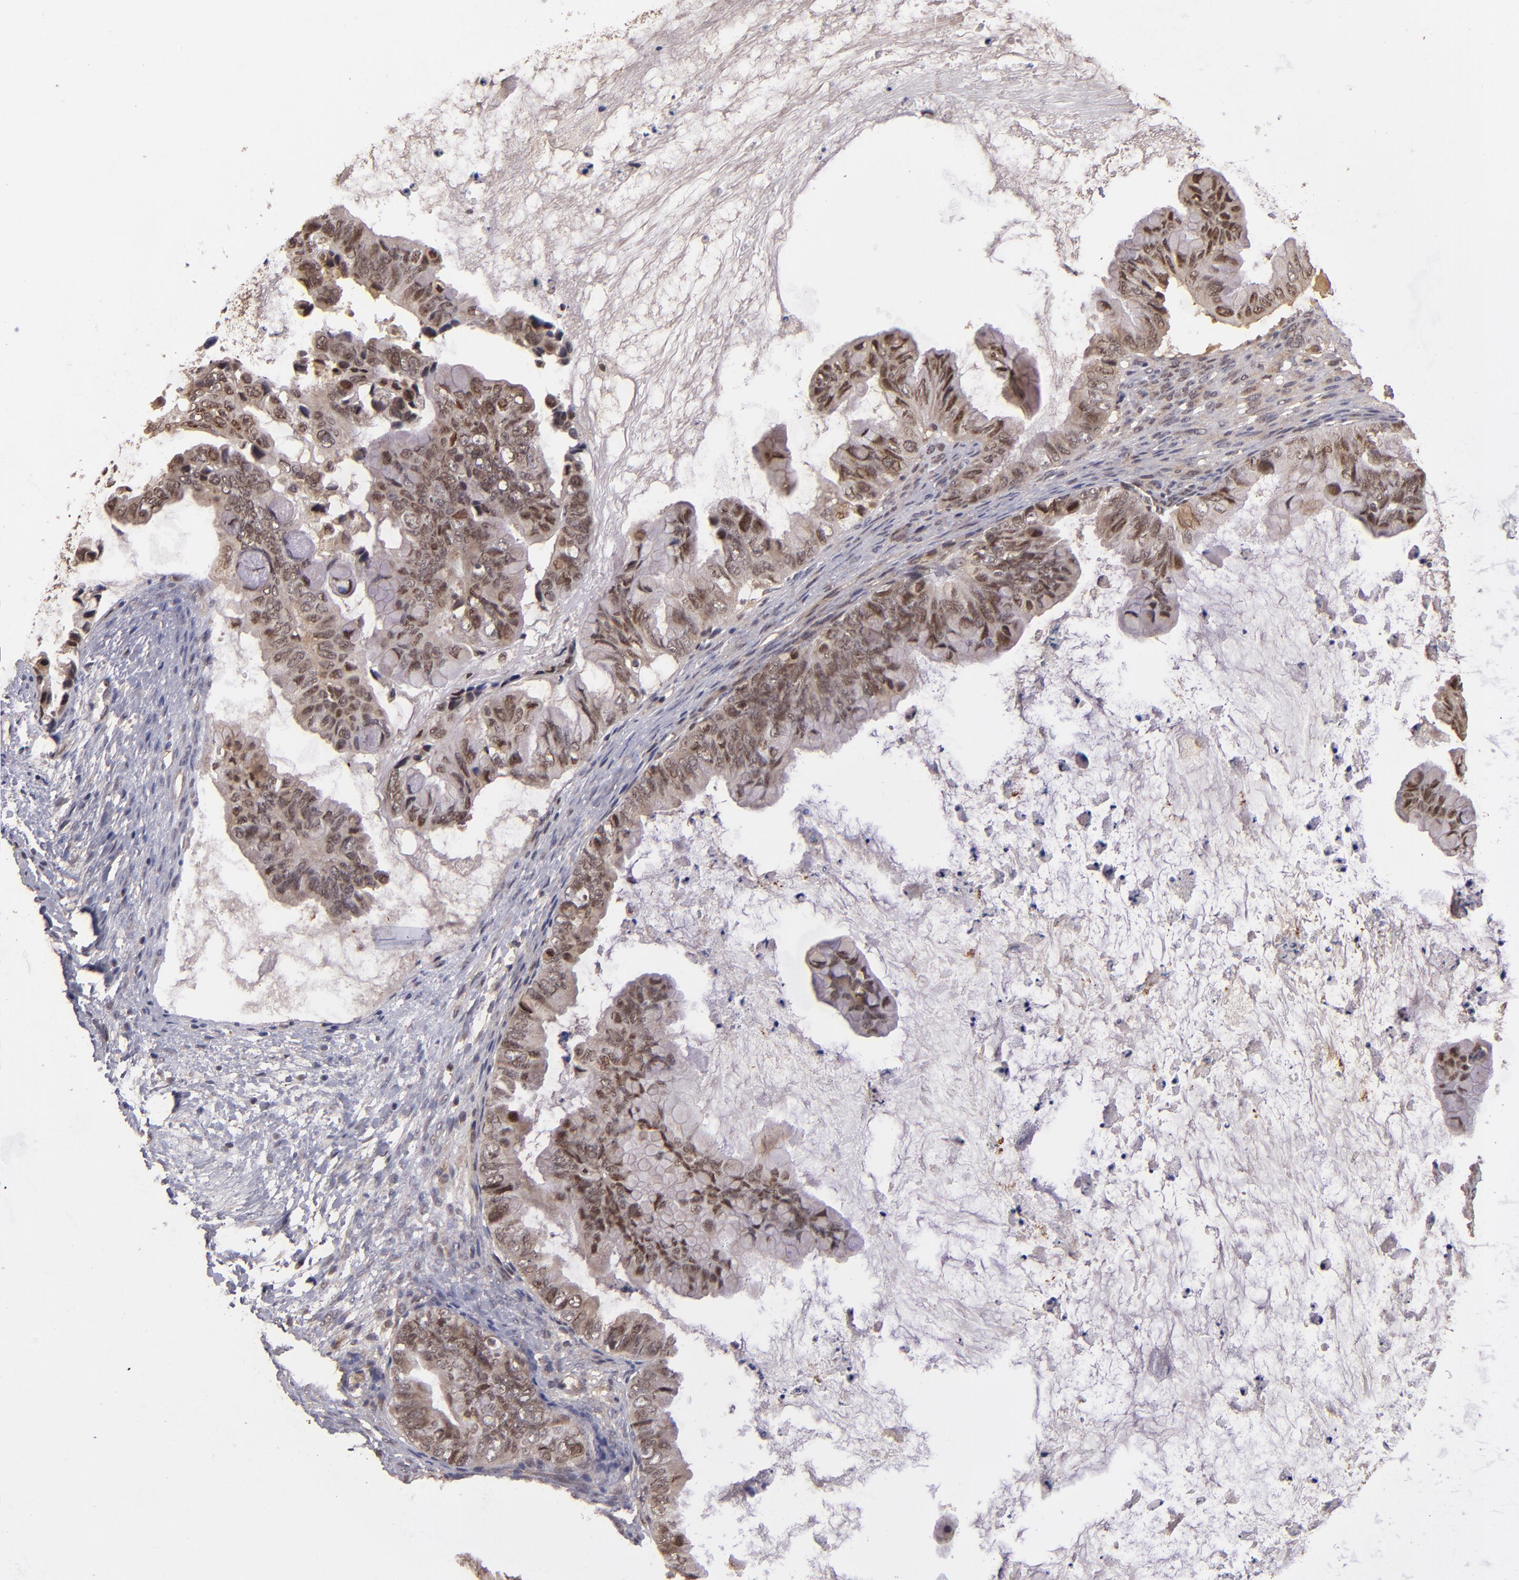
{"staining": {"intensity": "moderate", "quantity": ">75%", "location": "nuclear"}, "tissue": "ovarian cancer", "cell_type": "Tumor cells", "image_type": "cancer", "snomed": [{"axis": "morphology", "description": "Cystadenocarcinoma, mucinous, NOS"}, {"axis": "topography", "description": "Ovary"}], "caption": "This histopathology image reveals ovarian mucinous cystadenocarcinoma stained with immunohistochemistry (IHC) to label a protein in brown. The nuclear of tumor cells show moderate positivity for the protein. Nuclei are counter-stained blue.", "gene": "ABHD12B", "patient": {"sex": "female", "age": 36}}